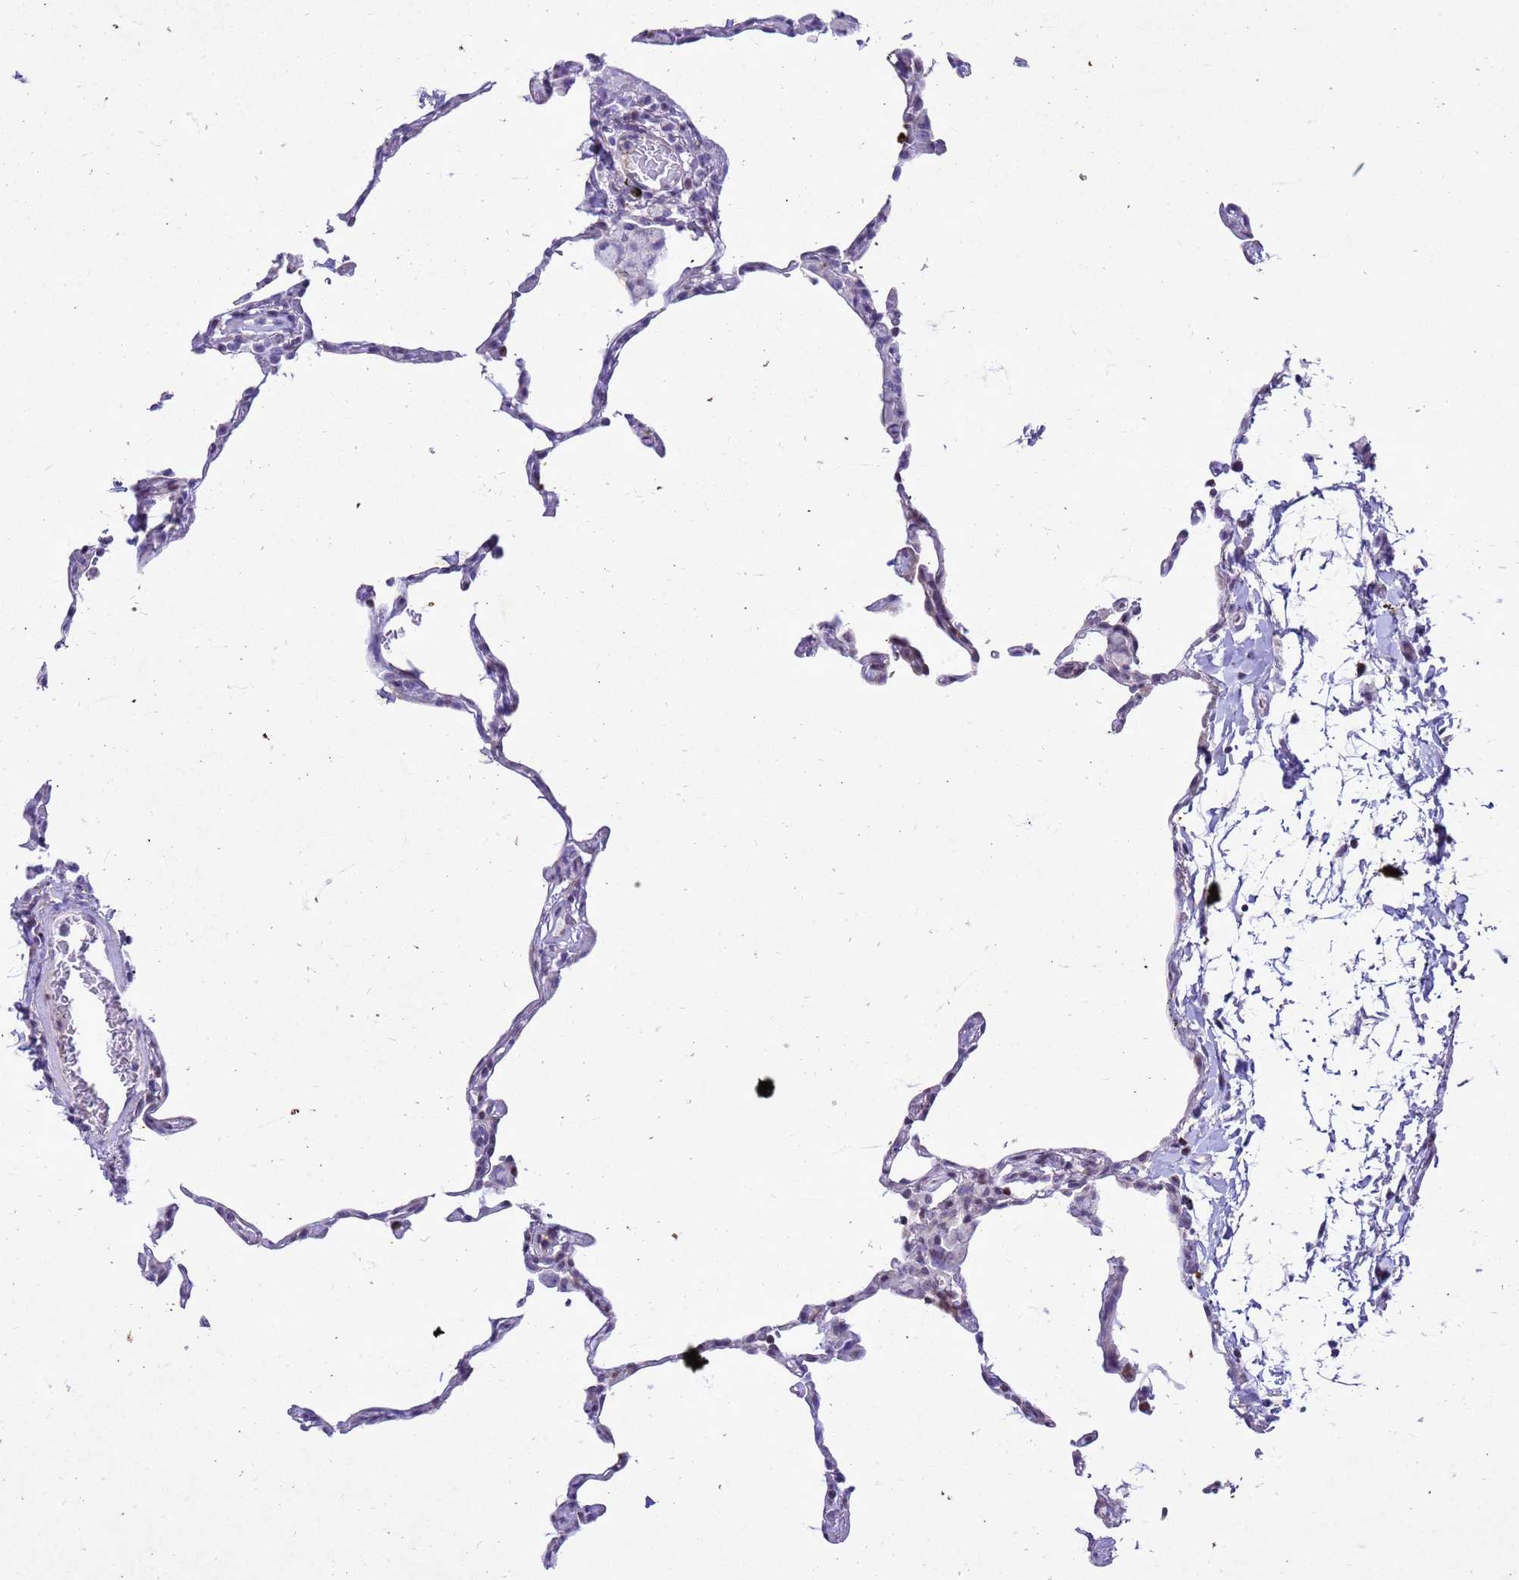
{"staining": {"intensity": "moderate", "quantity": "<25%", "location": "nuclear"}, "tissue": "lung", "cell_type": "Alveolar cells", "image_type": "normal", "snomed": [{"axis": "morphology", "description": "Normal tissue, NOS"}, {"axis": "topography", "description": "Lung"}], "caption": "Unremarkable lung demonstrates moderate nuclear expression in about <25% of alveolar cells The protein of interest is stained brown, and the nuclei are stained in blue (DAB IHC with brightfield microscopy, high magnification)..", "gene": "COPS9", "patient": {"sex": "female", "age": 57}}